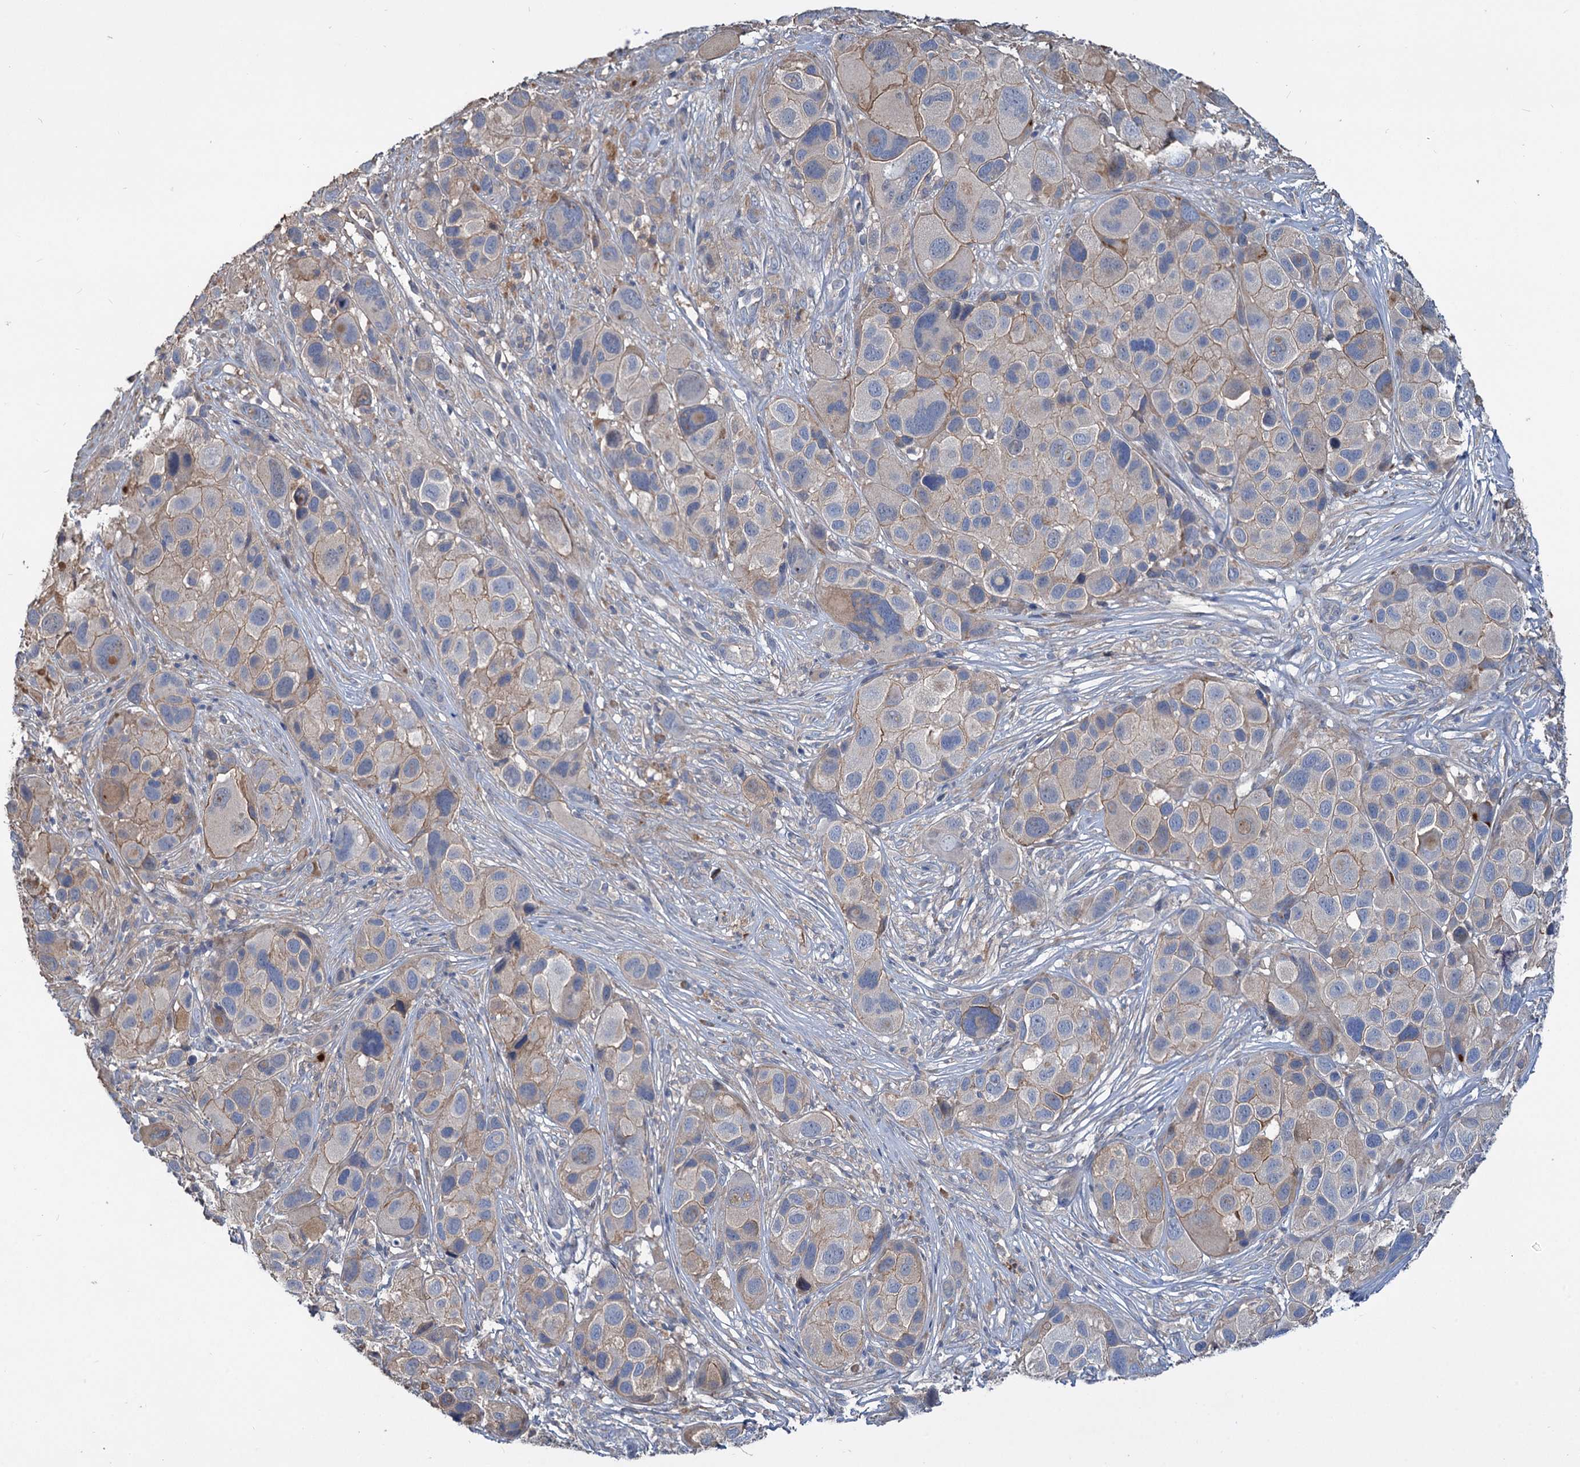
{"staining": {"intensity": "moderate", "quantity": "<25%", "location": "cytoplasmic/membranous"}, "tissue": "melanoma", "cell_type": "Tumor cells", "image_type": "cancer", "snomed": [{"axis": "morphology", "description": "Malignant melanoma, NOS"}, {"axis": "topography", "description": "Skin of trunk"}], "caption": "Protein analysis of malignant melanoma tissue demonstrates moderate cytoplasmic/membranous expression in approximately <25% of tumor cells. (brown staining indicates protein expression, while blue staining denotes nuclei).", "gene": "URAD", "patient": {"sex": "male", "age": 71}}